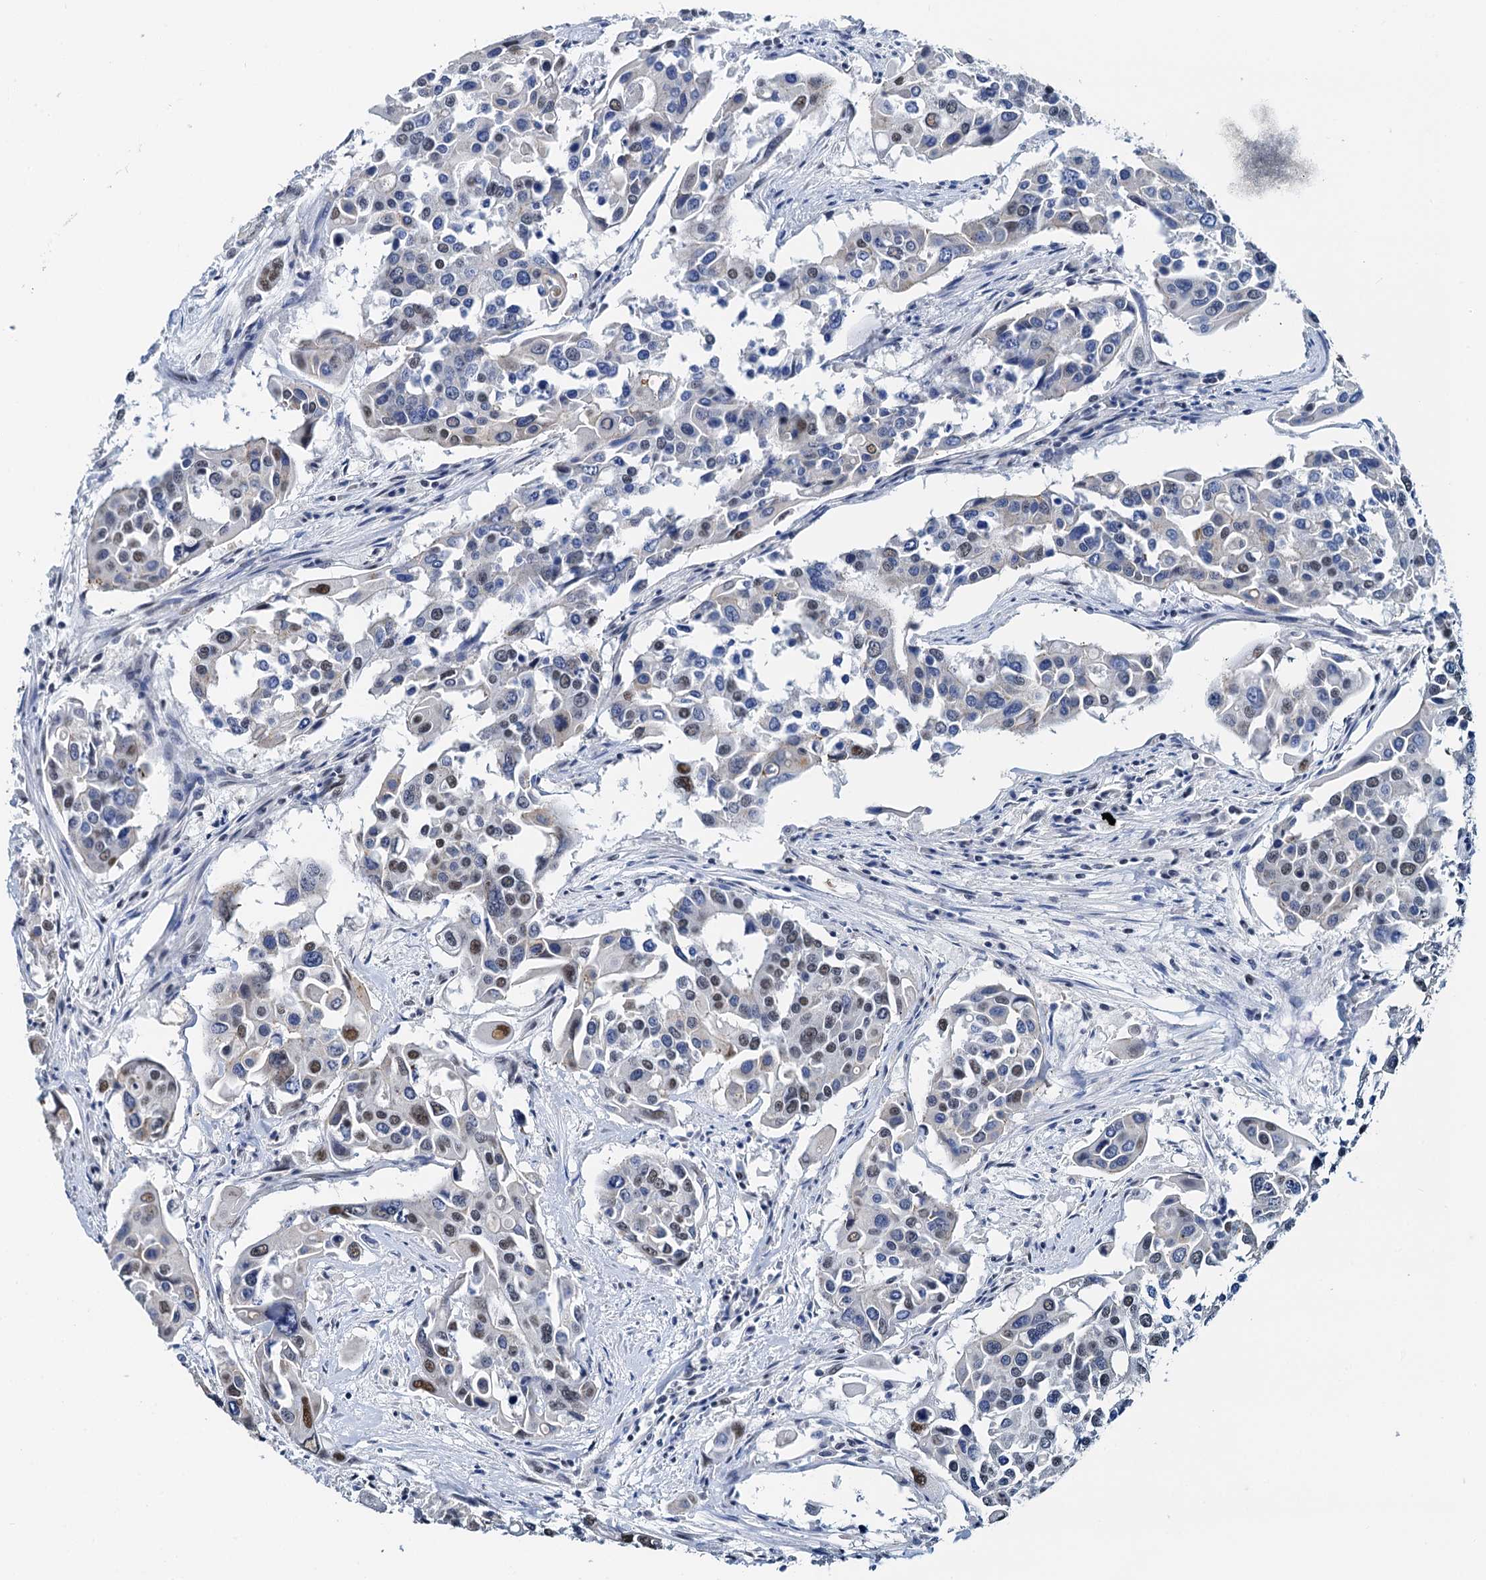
{"staining": {"intensity": "moderate", "quantity": "<25%", "location": "nuclear"}, "tissue": "colorectal cancer", "cell_type": "Tumor cells", "image_type": "cancer", "snomed": [{"axis": "morphology", "description": "Adenocarcinoma, NOS"}, {"axis": "topography", "description": "Colon"}], "caption": "This is an image of IHC staining of colorectal cancer, which shows moderate staining in the nuclear of tumor cells.", "gene": "SLTM", "patient": {"sex": "male", "age": 77}}